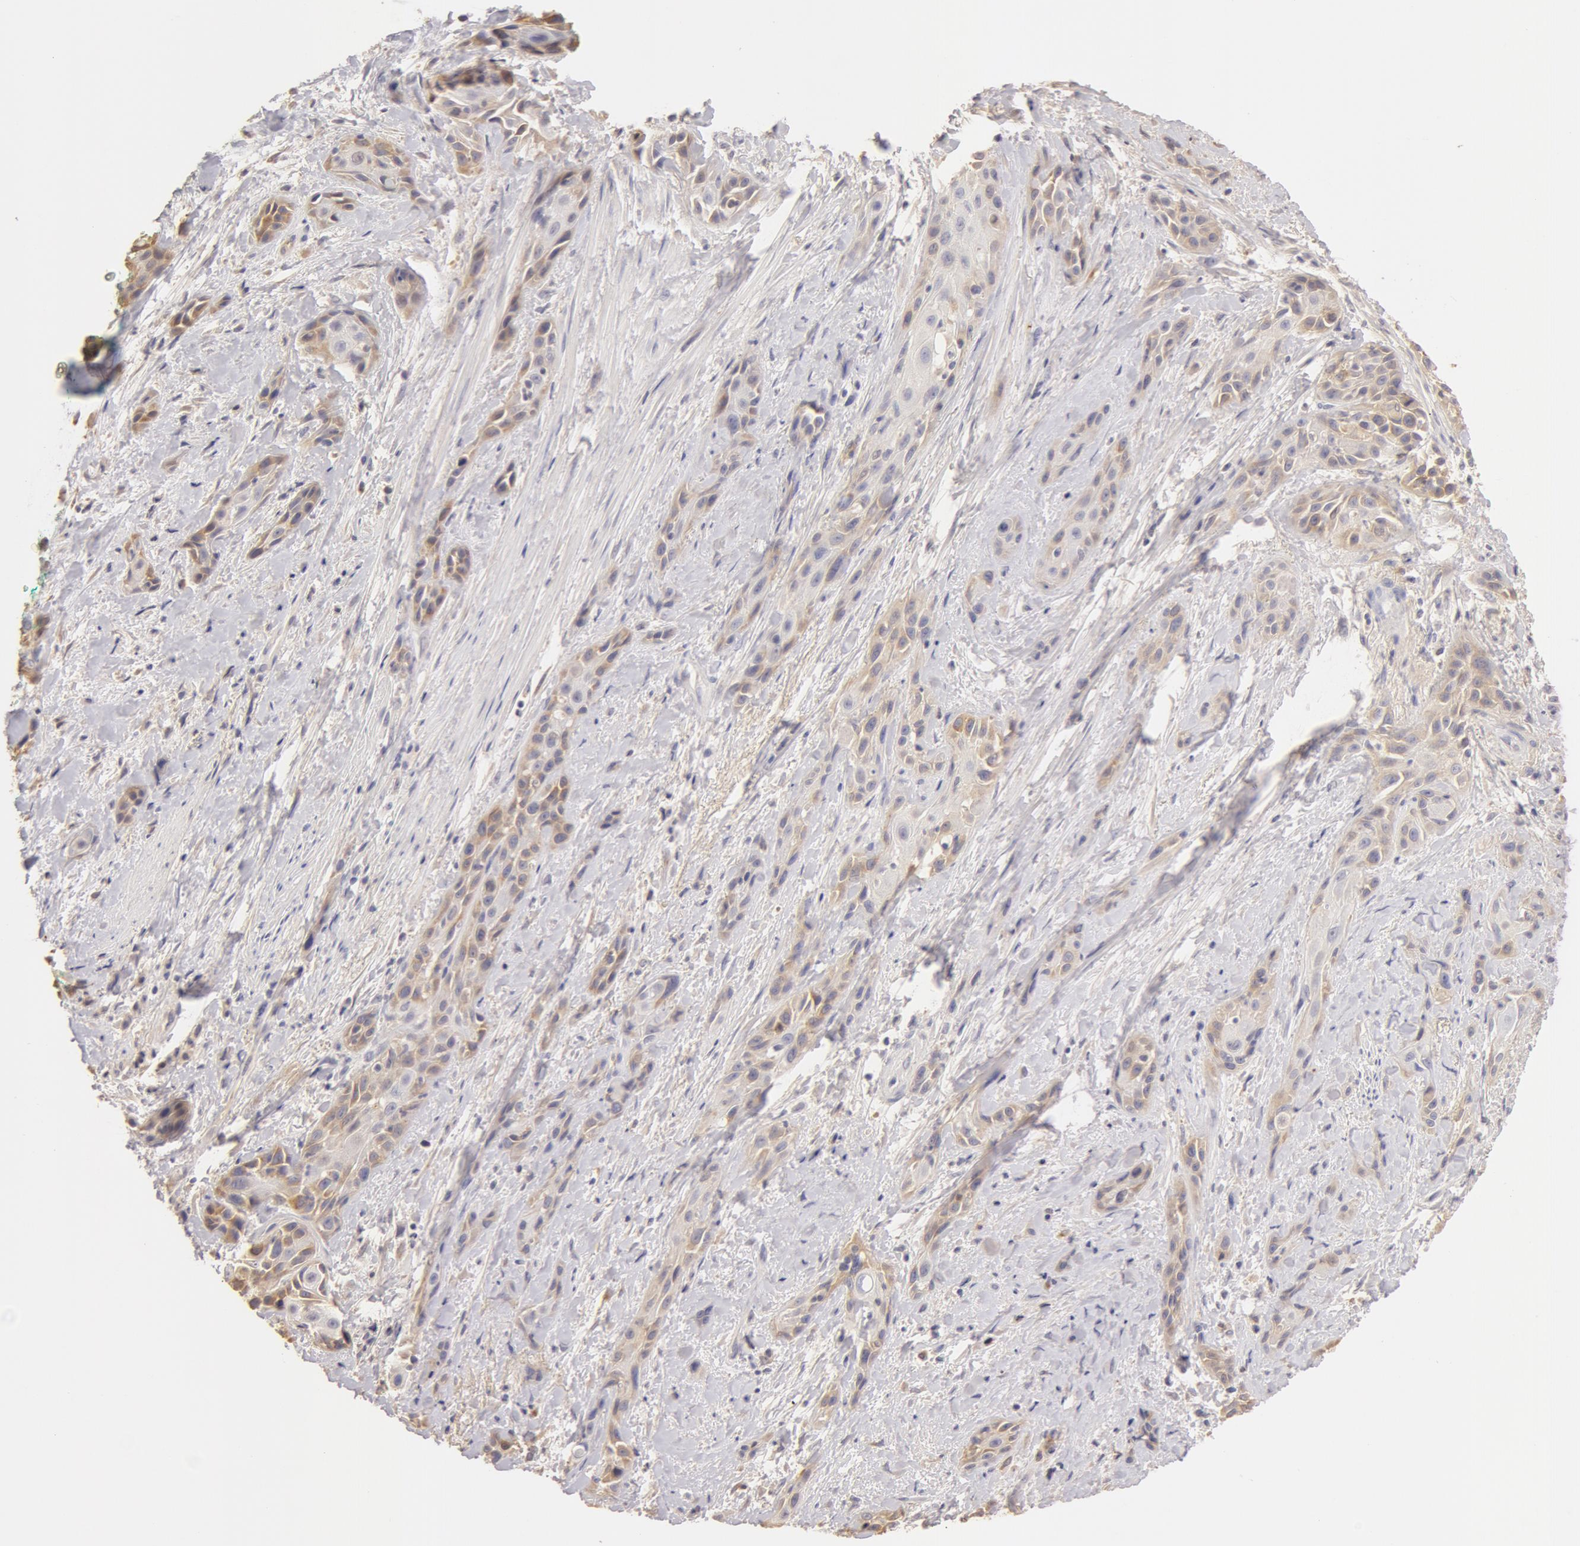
{"staining": {"intensity": "weak", "quantity": ">75%", "location": "cytoplasmic/membranous"}, "tissue": "skin cancer", "cell_type": "Tumor cells", "image_type": "cancer", "snomed": [{"axis": "morphology", "description": "Squamous cell carcinoma, NOS"}, {"axis": "topography", "description": "Skin"}, {"axis": "topography", "description": "Anal"}], "caption": "High-power microscopy captured an immunohistochemistry (IHC) histopathology image of skin squamous cell carcinoma, revealing weak cytoplasmic/membranous positivity in about >75% of tumor cells.", "gene": "TF", "patient": {"sex": "male", "age": 64}}